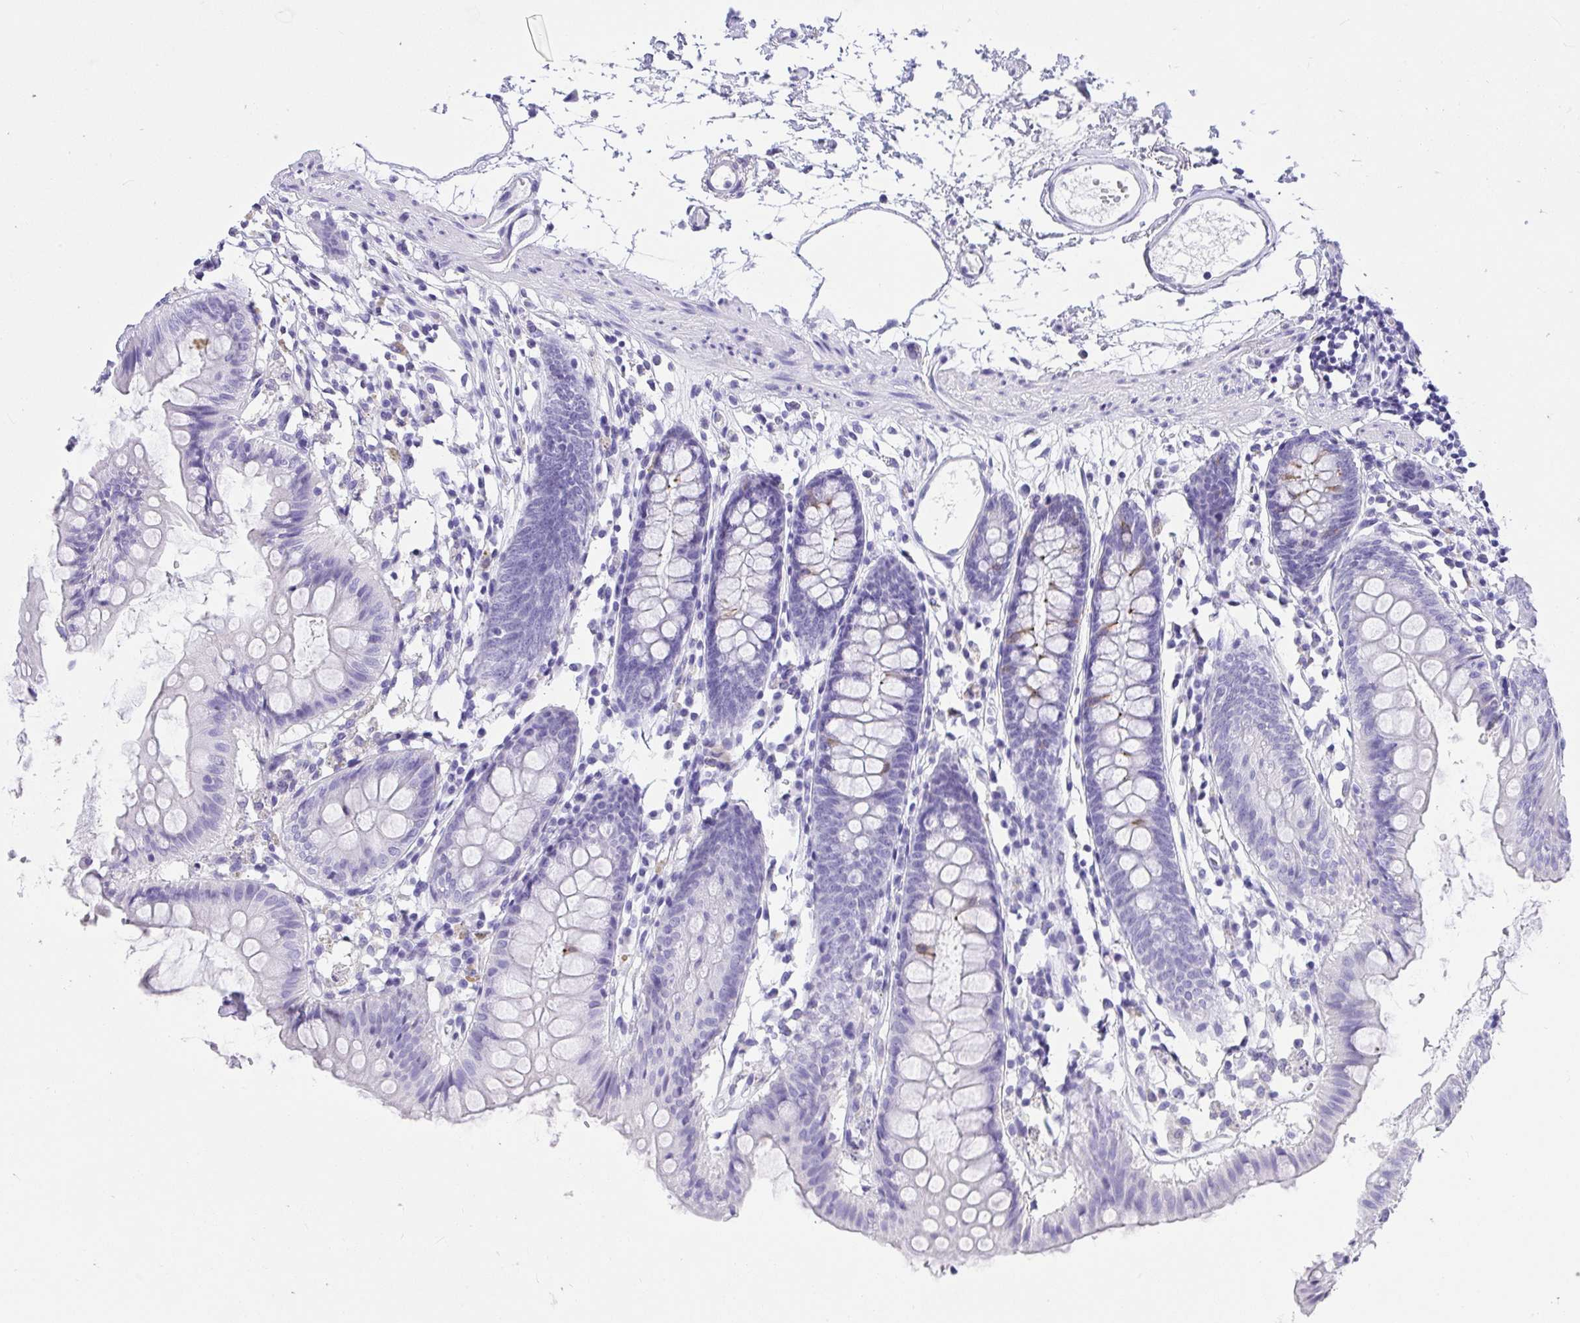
{"staining": {"intensity": "negative", "quantity": "none", "location": "none"}, "tissue": "colon", "cell_type": "Endothelial cells", "image_type": "normal", "snomed": [{"axis": "morphology", "description": "Normal tissue, NOS"}, {"axis": "topography", "description": "Colon"}], "caption": "An image of colon stained for a protein exhibits no brown staining in endothelial cells.", "gene": "AVIL", "patient": {"sex": "female", "age": 84}}